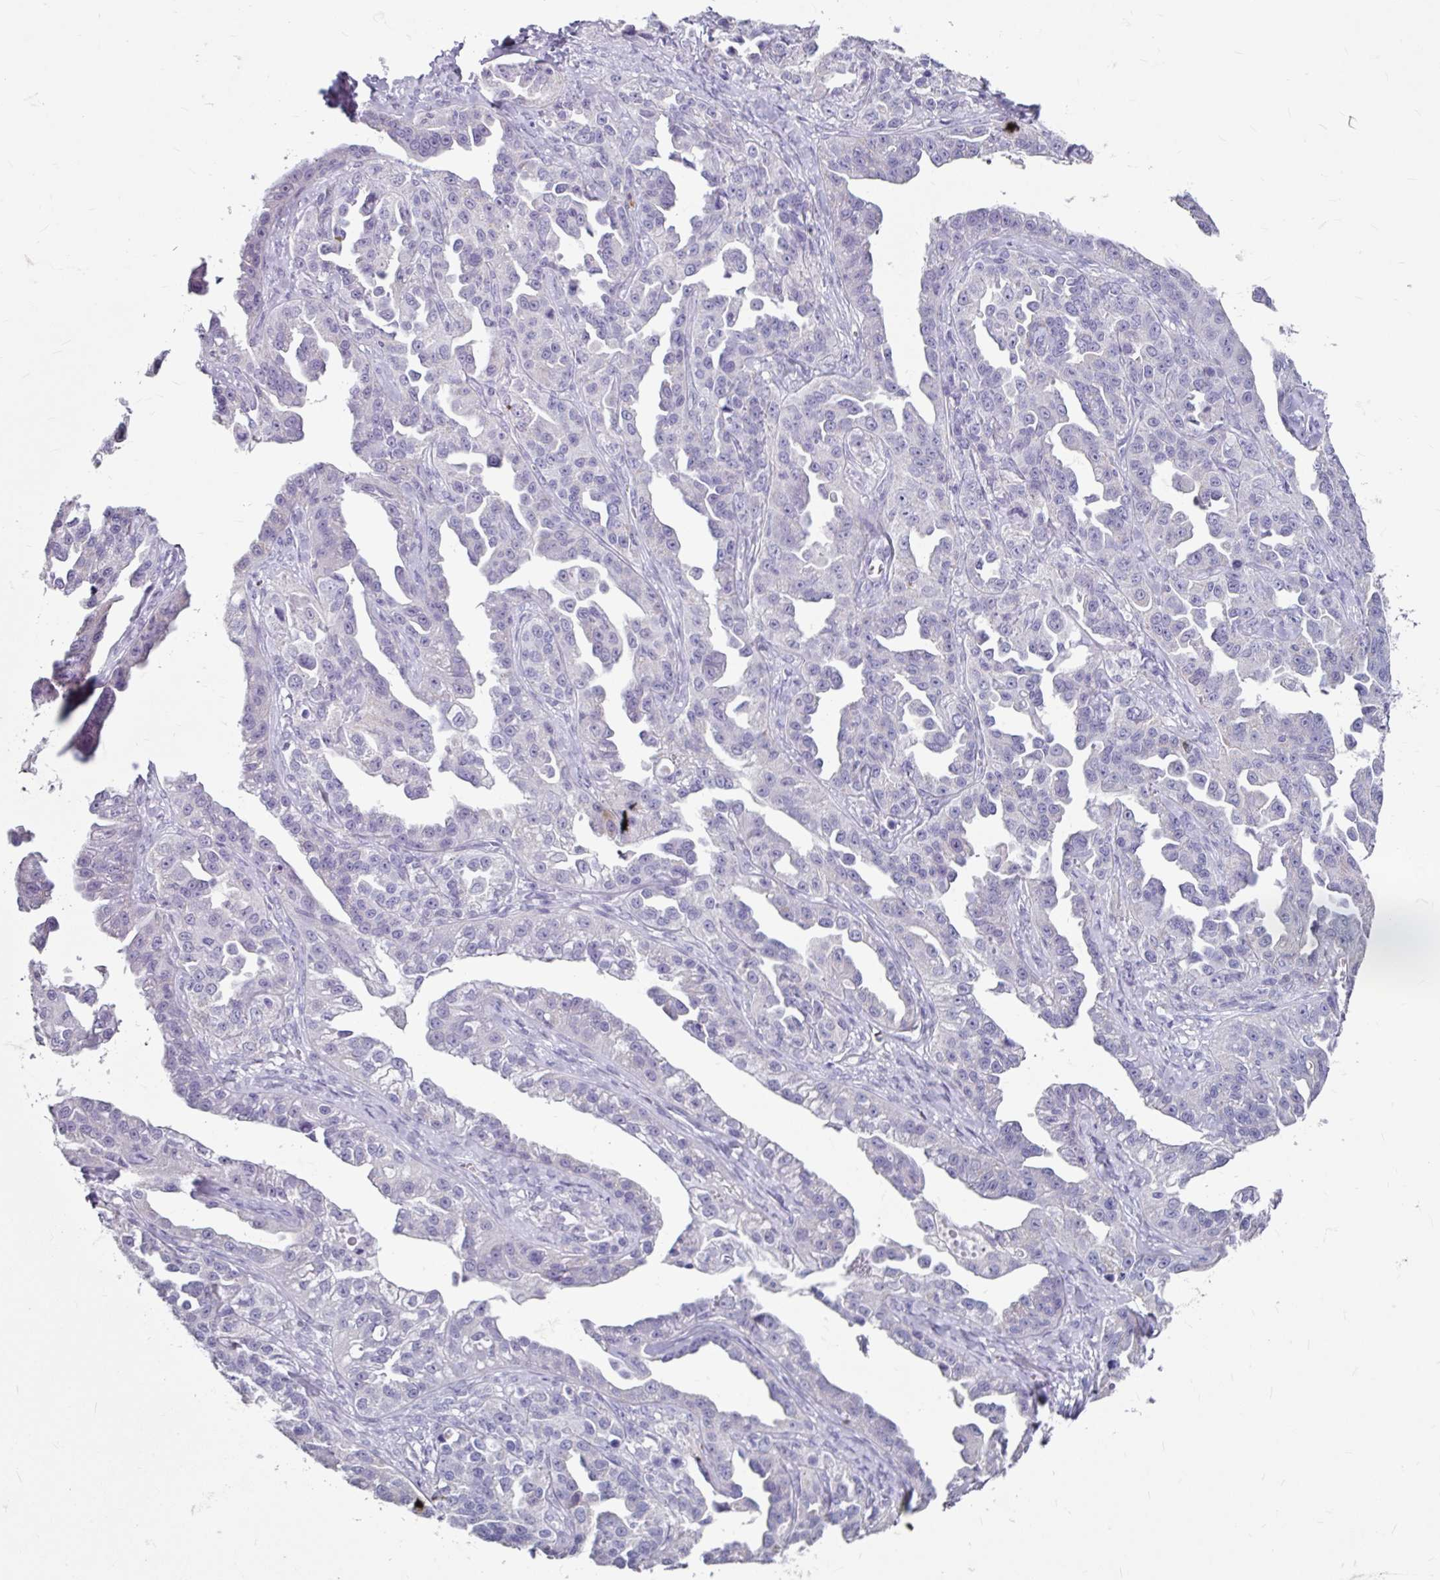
{"staining": {"intensity": "negative", "quantity": "none", "location": "none"}, "tissue": "ovarian cancer", "cell_type": "Tumor cells", "image_type": "cancer", "snomed": [{"axis": "morphology", "description": "Cystadenocarcinoma, serous, NOS"}, {"axis": "topography", "description": "Ovary"}], "caption": "A micrograph of ovarian serous cystadenocarcinoma stained for a protein exhibits no brown staining in tumor cells.", "gene": "ANKRD1", "patient": {"sex": "female", "age": 75}}